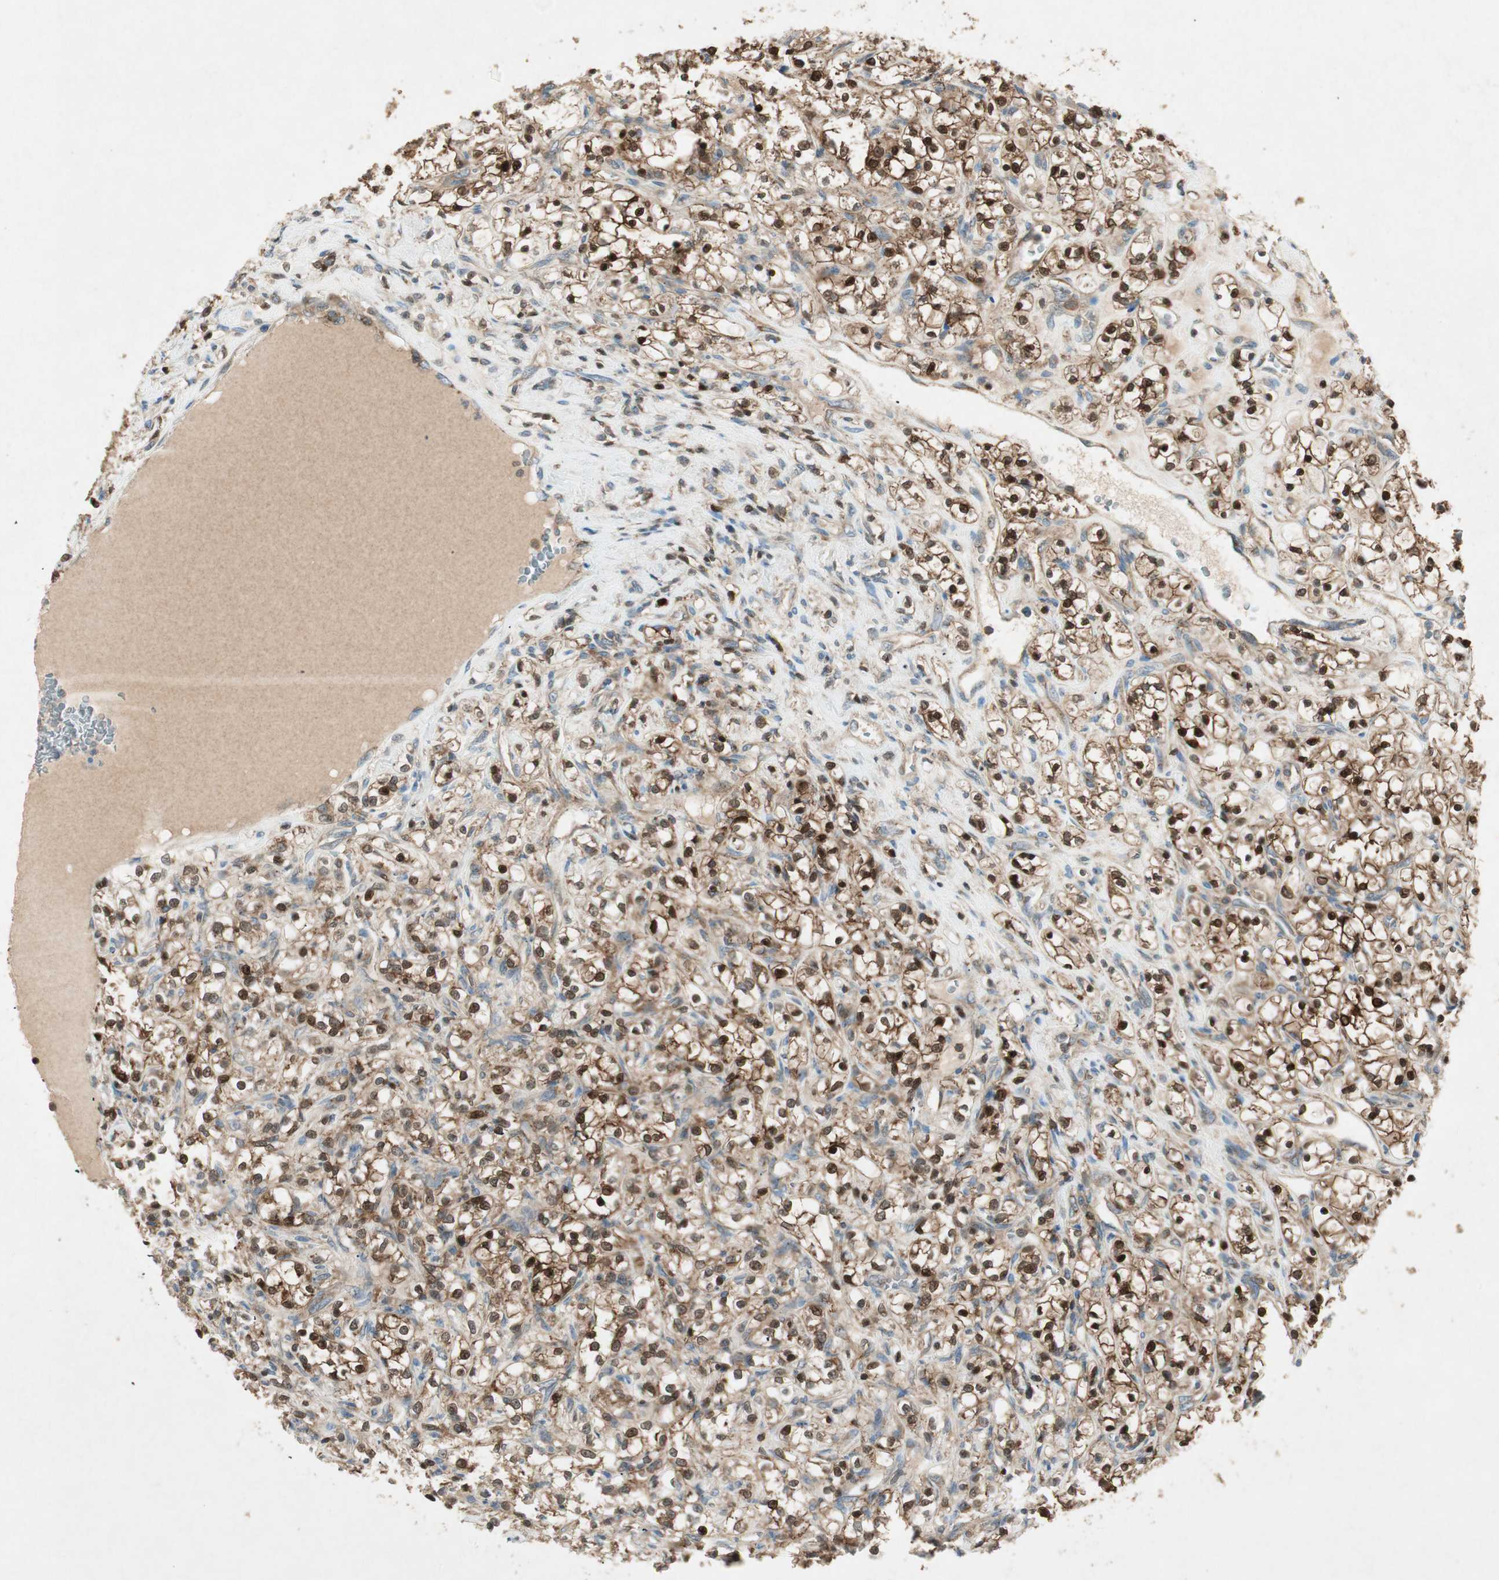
{"staining": {"intensity": "strong", "quantity": ">75%", "location": "cytoplasmic/membranous,nuclear"}, "tissue": "renal cancer", "cell_type": "Tumor cells", "image_type": "cancer", "snomed": [{"axis": "morphology", "description": "Adenocarcinoma, NOS"}, {"axis": "topography", "description": "Kidney"}], "caption": "Protein expression analysis of human renal cancer reveals strong cytoplasmic/membranous and nuclear staining in approximately >75% of tumor cells. The protein of interest is stained brown, and the nuclei are stained in blue (DAB IHC with brightfield microscopy, high magnification).", "gene": "CHADL", "patient": {"sex": "female", "age": 69}}